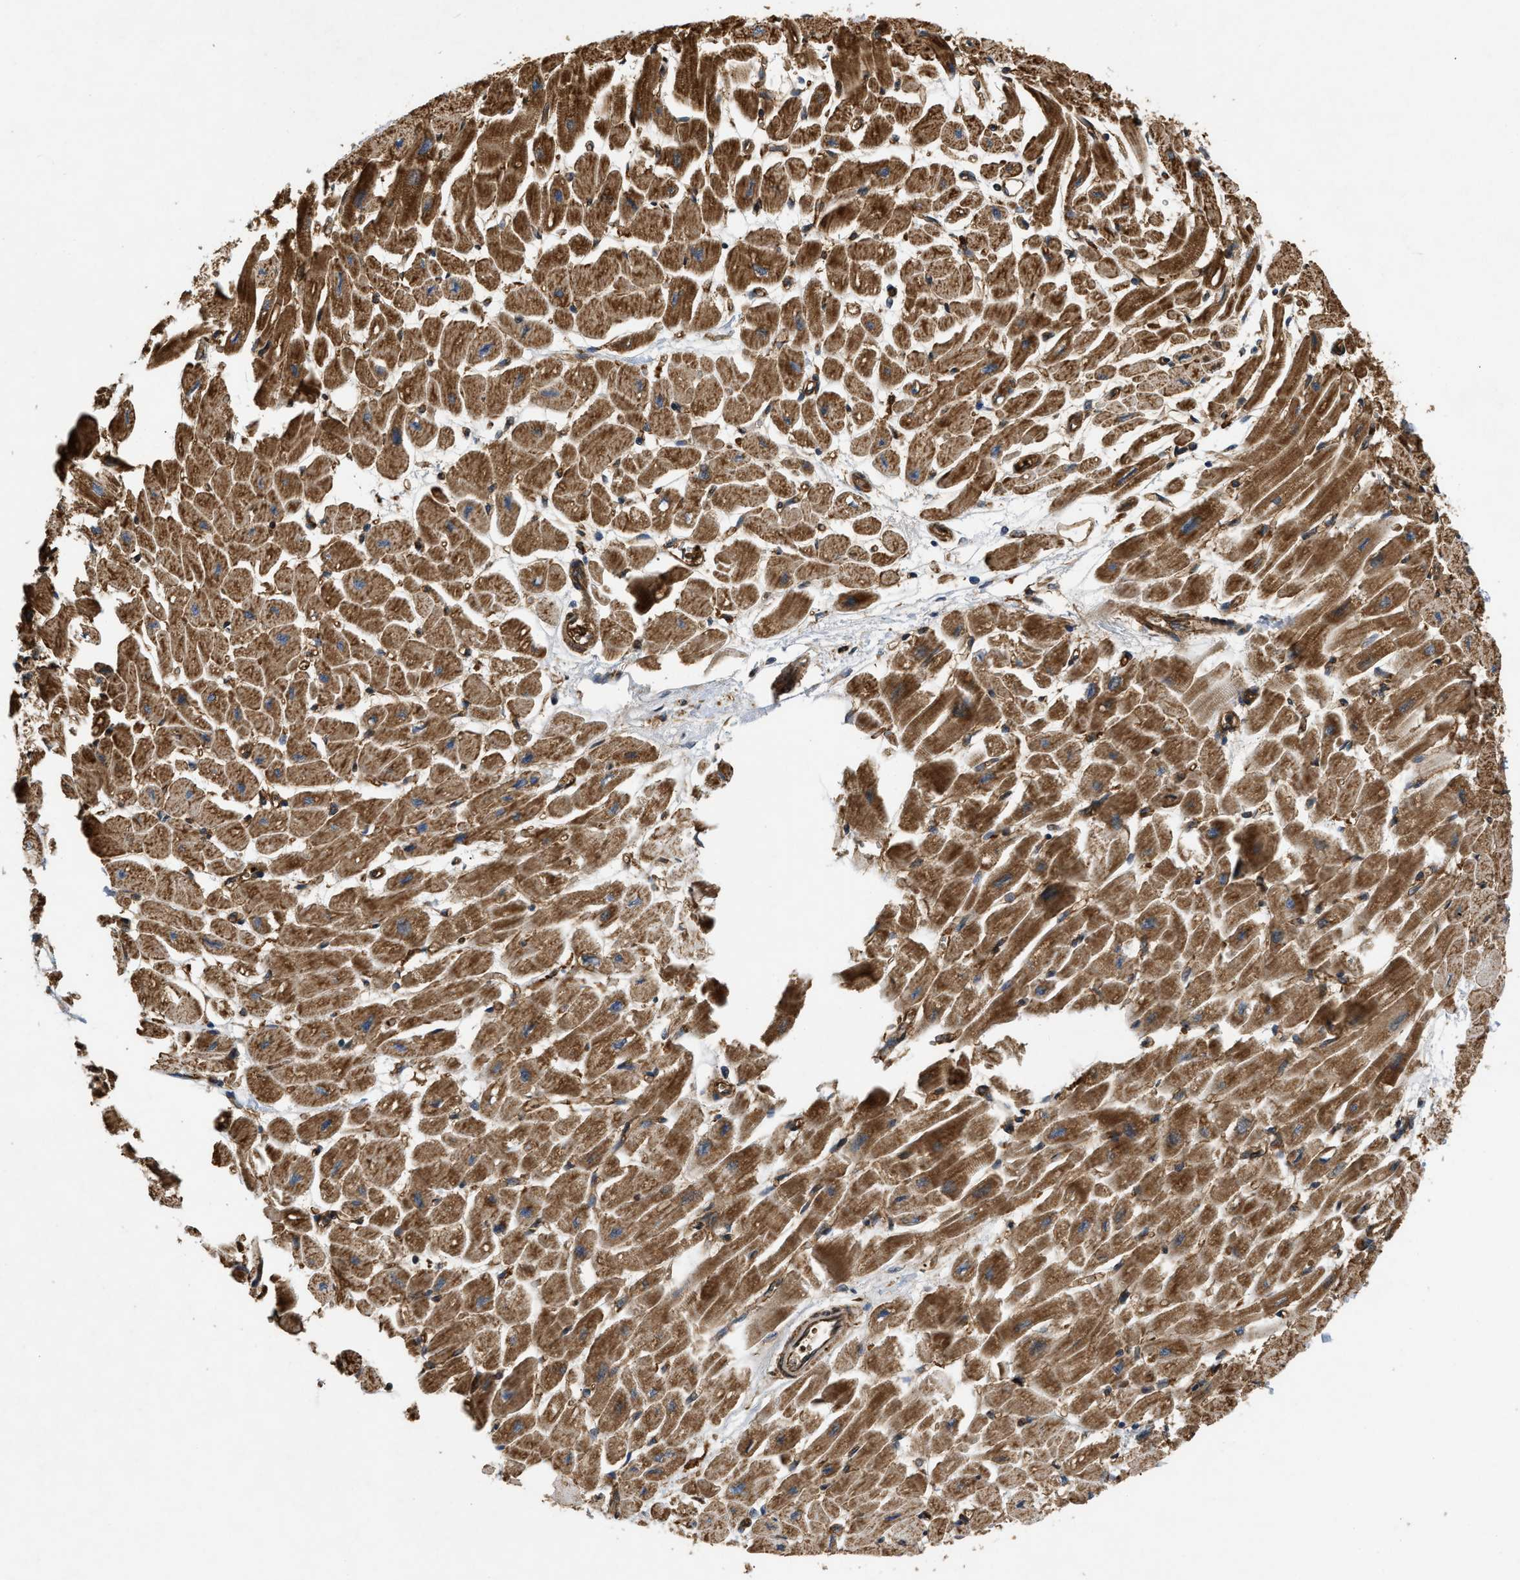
{"staining": {"intensity": "strong", "quantity": ">75%", "location": "cytoplasmic/membranous"}, "tissue": "heart muscle", "cell_type": "Cardiomyocytes", "image_type": "normal", "snomed": [{"axis": "morphology", "description": "Normal tissue, NOS"}, {"axis": "topography", "description": "Heart"}], "caption": "Immunohistochemistry (IHC) image of benign heart muscle stained for a protein (brown), which reveals high levels of strong cytoplasmic/membranous staining in approximately >75% of cardiomyocytes.", "gene": "GNB4", "patient": {"sex": "female", "age": 54}}